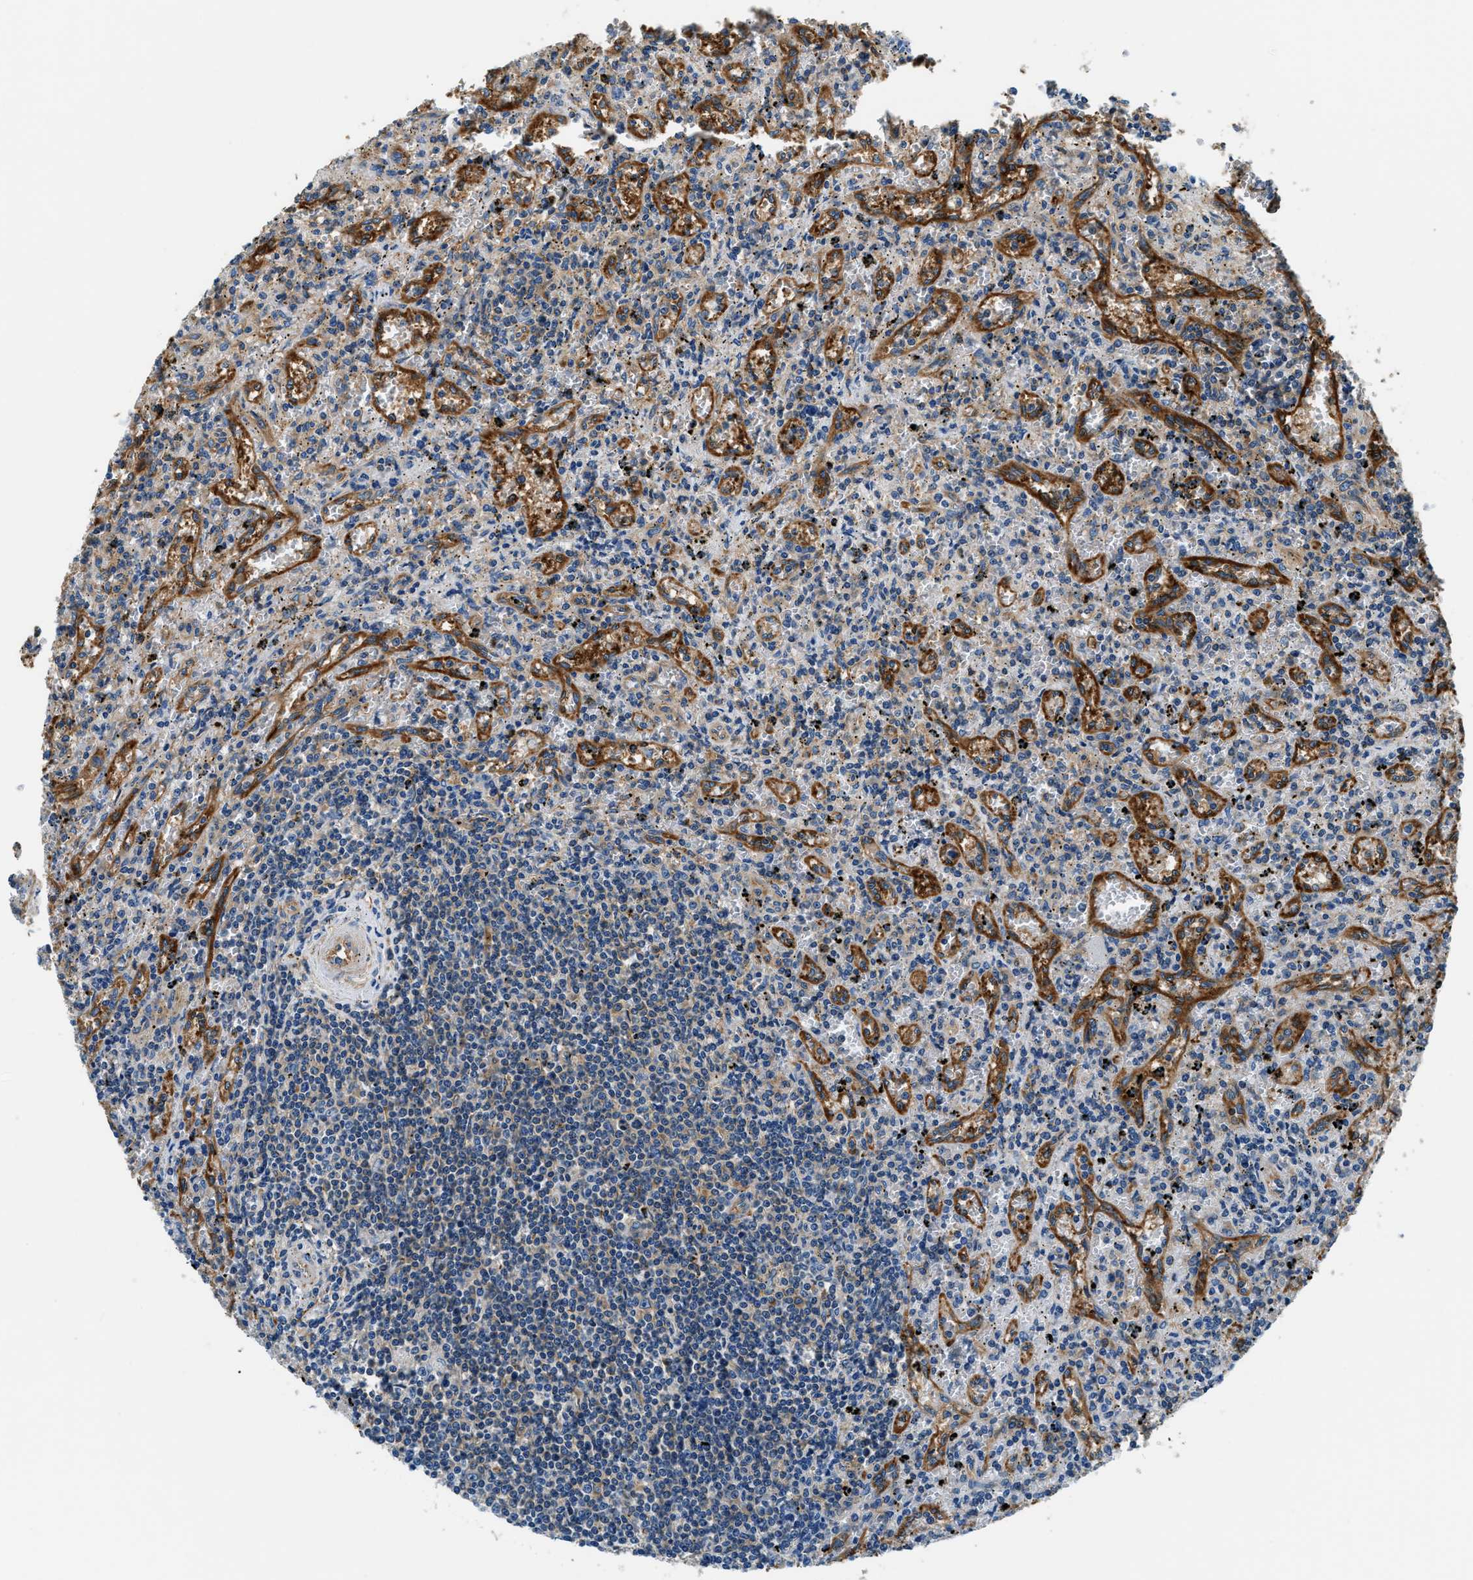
{"staining": {"intensity": "weak", "quantity": "<25%", "location": "cytoplasmic/membranous"}, "tissue": "lymphoma", "cell_type": "Tumor cells", "image_type": "cancer", "snomed": [{"axis": "morphology", "description": "Malignant lymphoma, non-Hodgkin's type, Low grade"}, {"axis": "topography", "description": "Spleen"}], "caption": "Tumor cells are negative for brown protein staining in lymphoma.", "gene": "EEA1", "patient": {"sex": "male", "age": 76}}